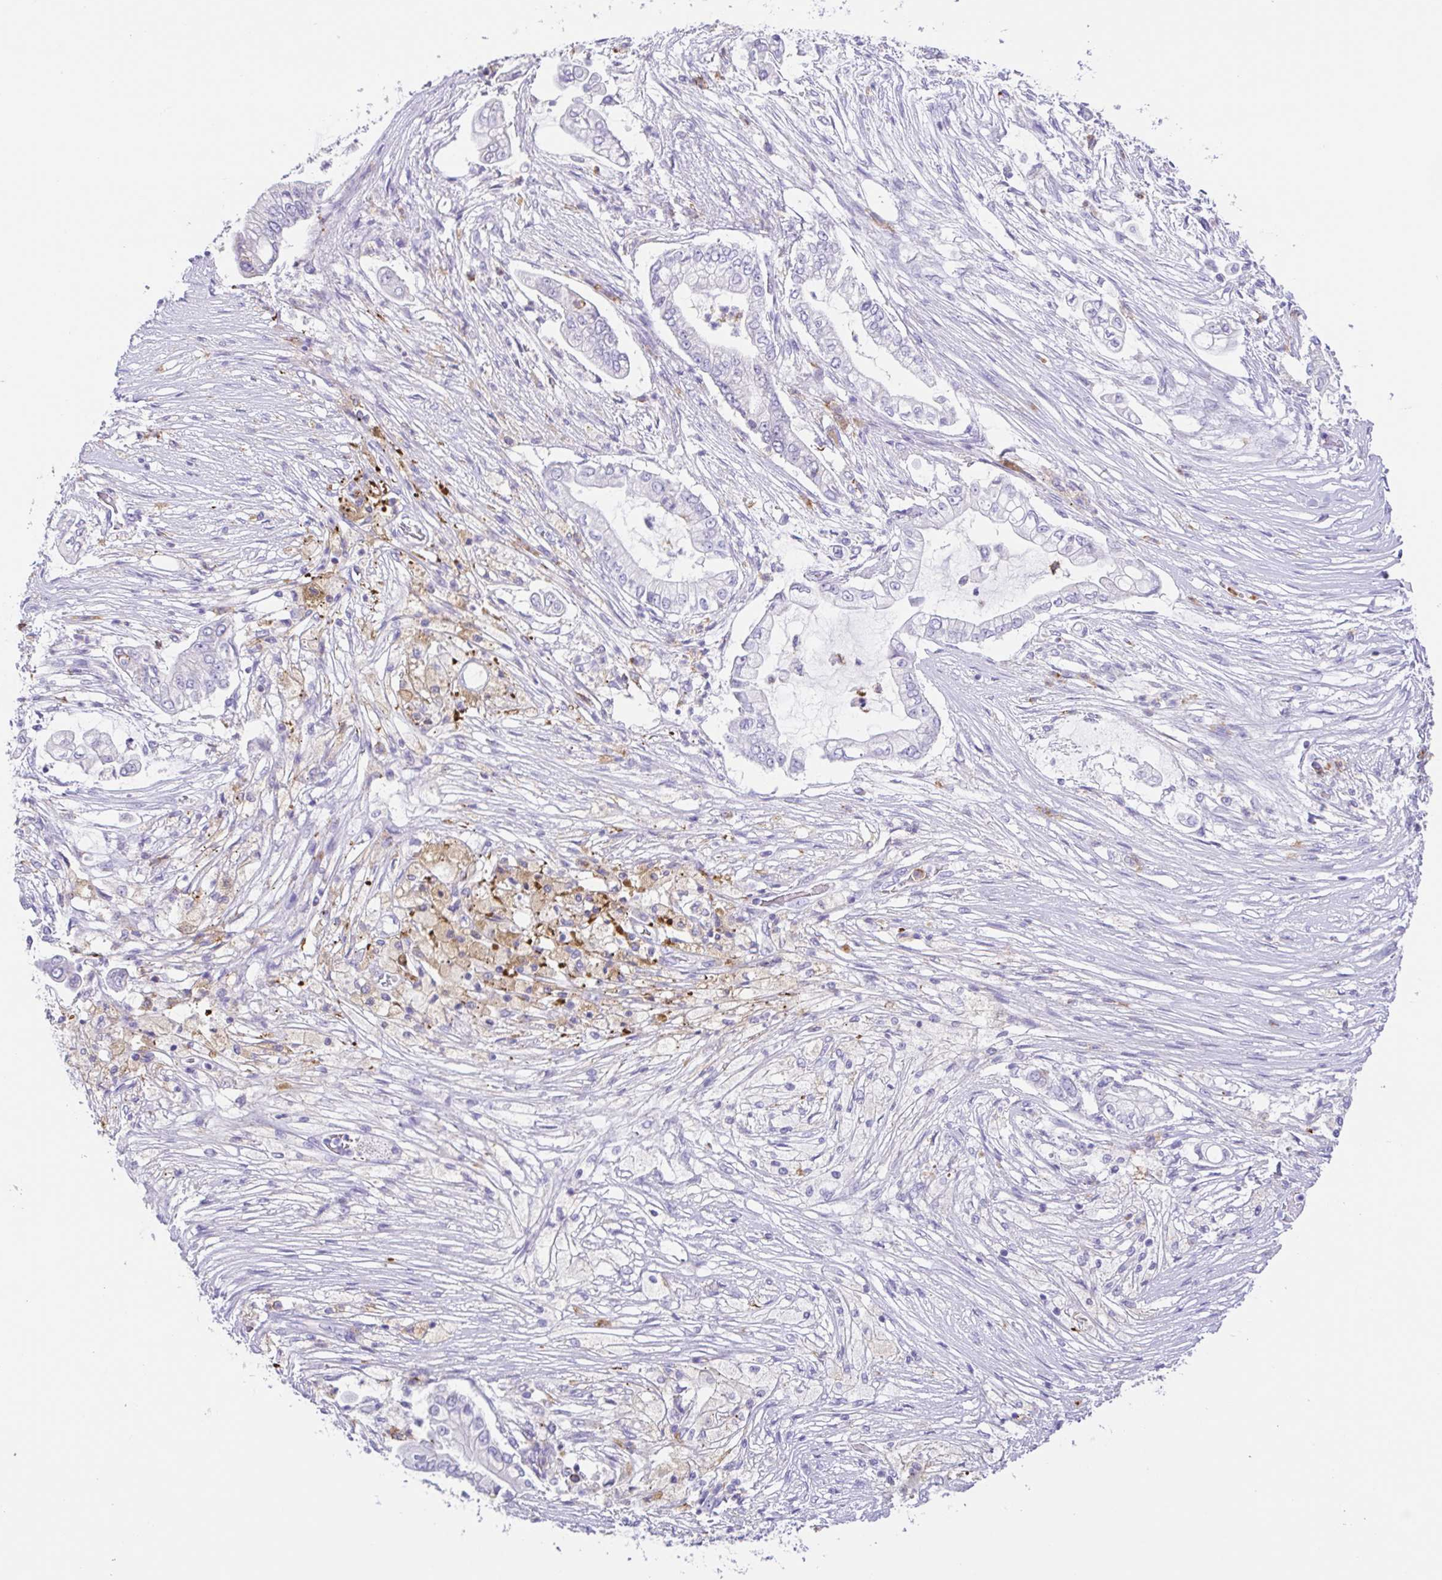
{"staining": {"intensity": "negative", "quantity": "none", "location": "none"}, "tissue": "pancreatic cancer", "cell_type": "Tumor cells", "image_type": "cancer", "snomed": [{"axis": "morphology", "description": "Adenocarcinoma, NOS"}, {"axis": "topography", "description": "Pancreas"}], "caption": "There is no significant expression in tumor cells of adenocarcinoma (pancreatic).", "gene": "ARPP21", "patient": {"sex": "female", "age": 69}}